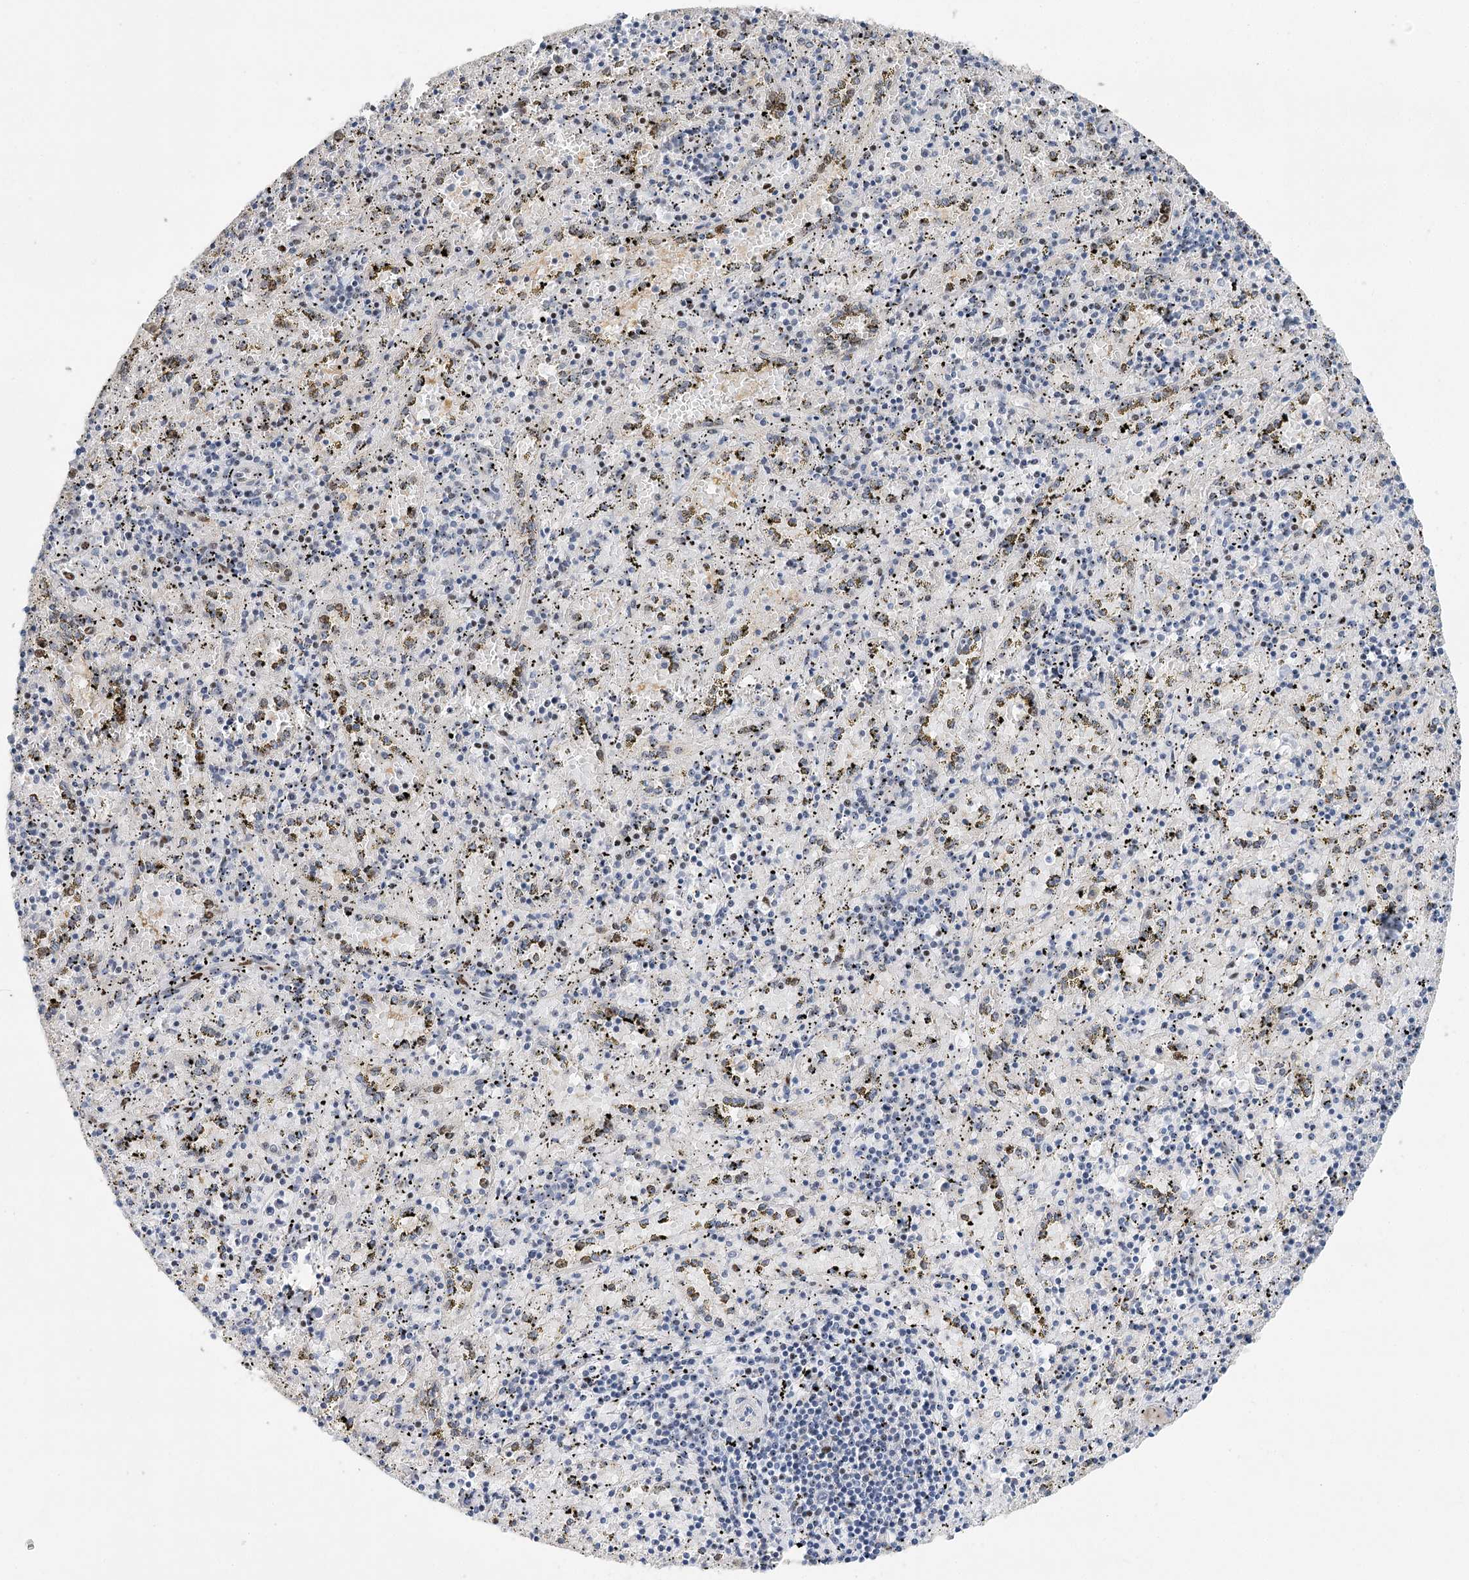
{"staining": {"intensity": "moderate", "quantity": "<25%", "location": "nuclear"}, "tissue": "spleen", "cell_type": "Cells in red pulp", "image_type": "normal", "snomed": [{"axis": "morphology", "description": "Normal tissue, NOS"}, {"axis": "topography", "description": "Spleen"}], "caption": "Immunohistochemical staining of normal human spleen reveals low levels of moderate nuclear positivity in approximately <25% of cells in red pulp. The staining is performed using DAB brown chromogen to label protein expression. The nuclei are counter-stained blue using hematoxylin.", "gene": "CAMTA1", "patient": {"sex": "male", "age": 11}}